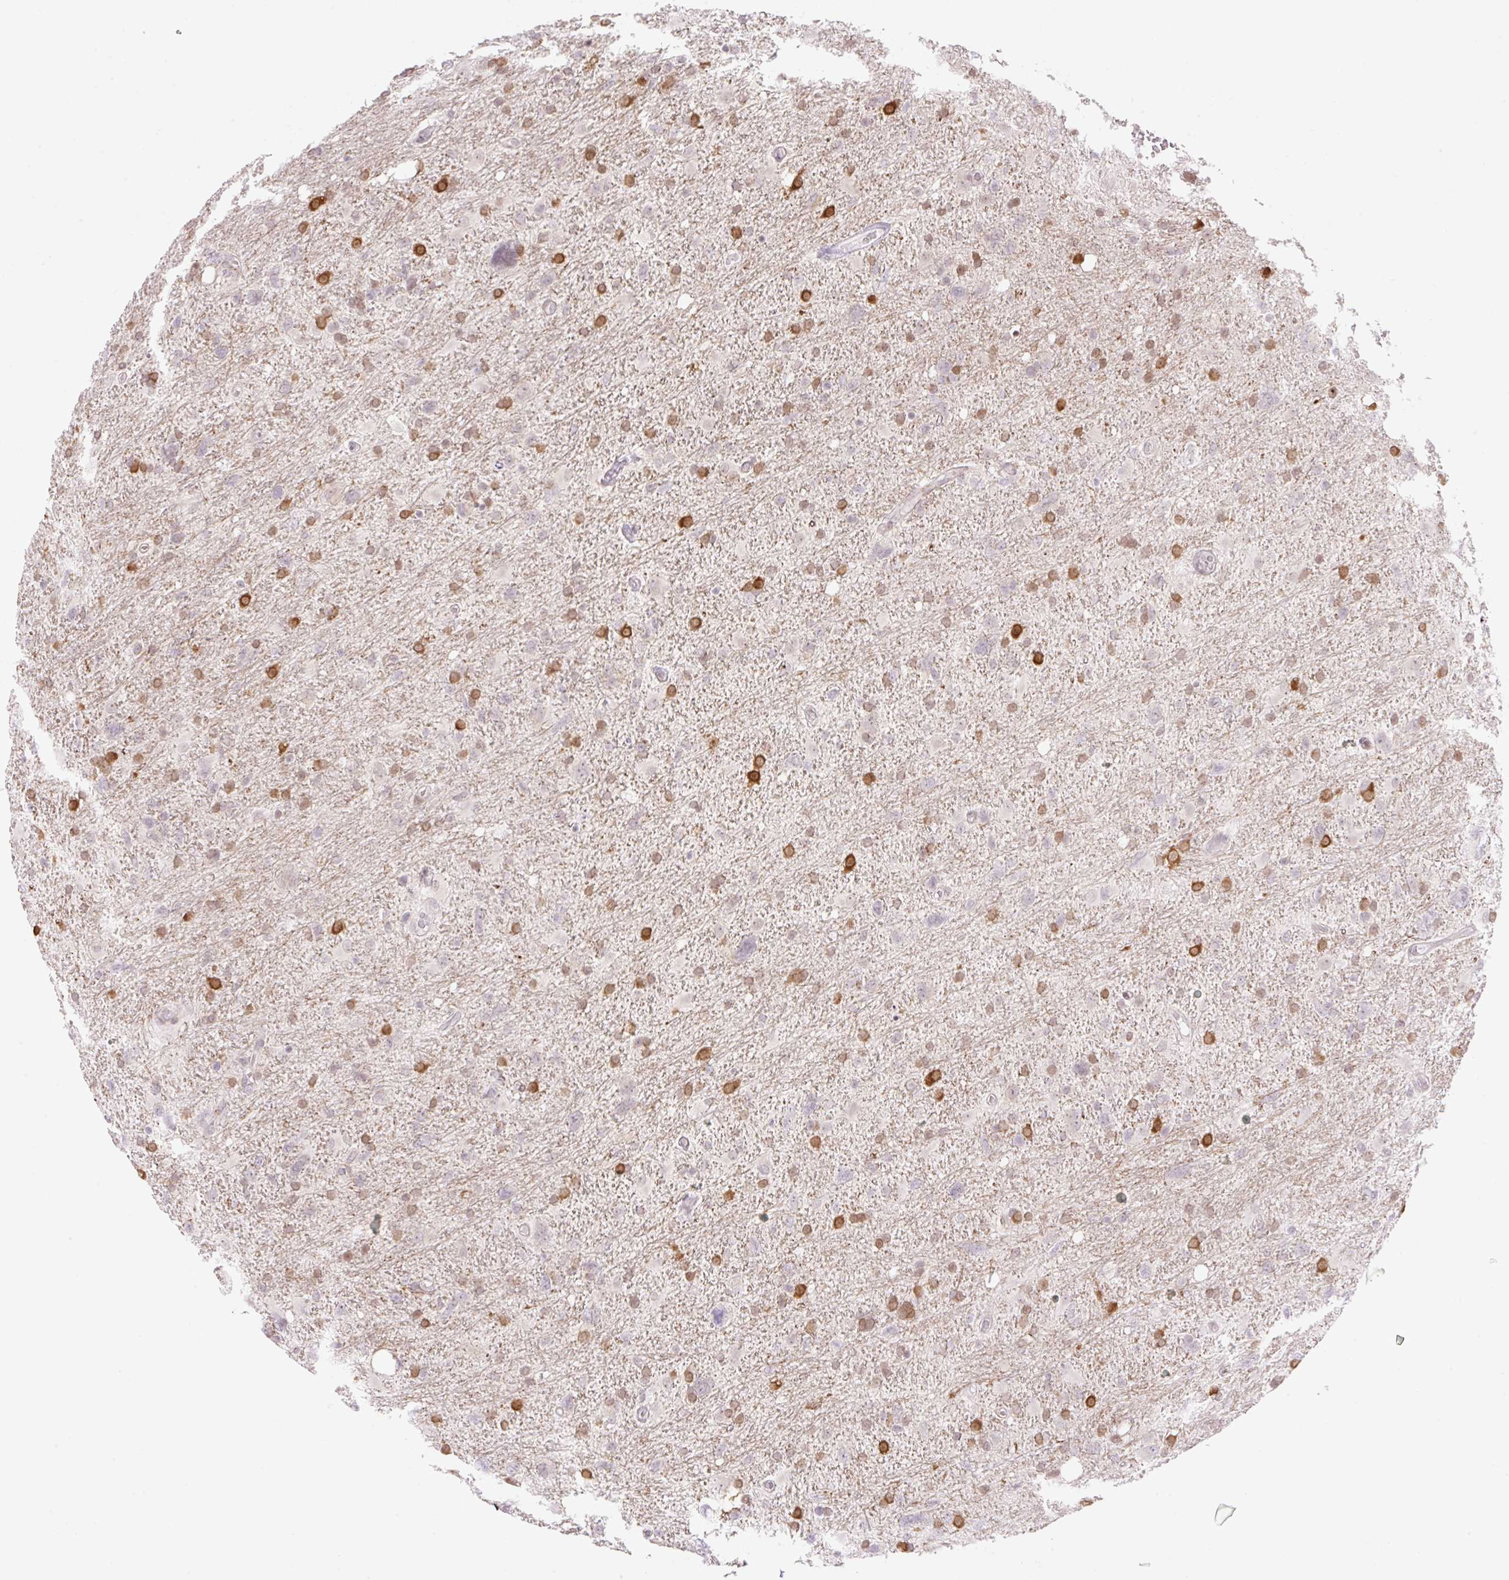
{"staining": {"intensity": "moderate", "quantity": "25%-75%", "location": "cytoplasmic/membranous,nuclear"}, "tissue": "glioma", "cell_type": "Tumor cells", "image_type": "cancer", "snomed": [{"axis": "morphology", "description": "Glioma, malignant, High grade"}, {"axis": "topography", "description": "Brain"}], "caption": "Immunohistochemistry (IHC) of human glioma demonstrates medium levels of moderate cytoplasmic/membranous and nuclear expression in about 25%-75% of tumor cells.", "gene": "ZFP41", "patient": {"sex": "male", "age": 61}}